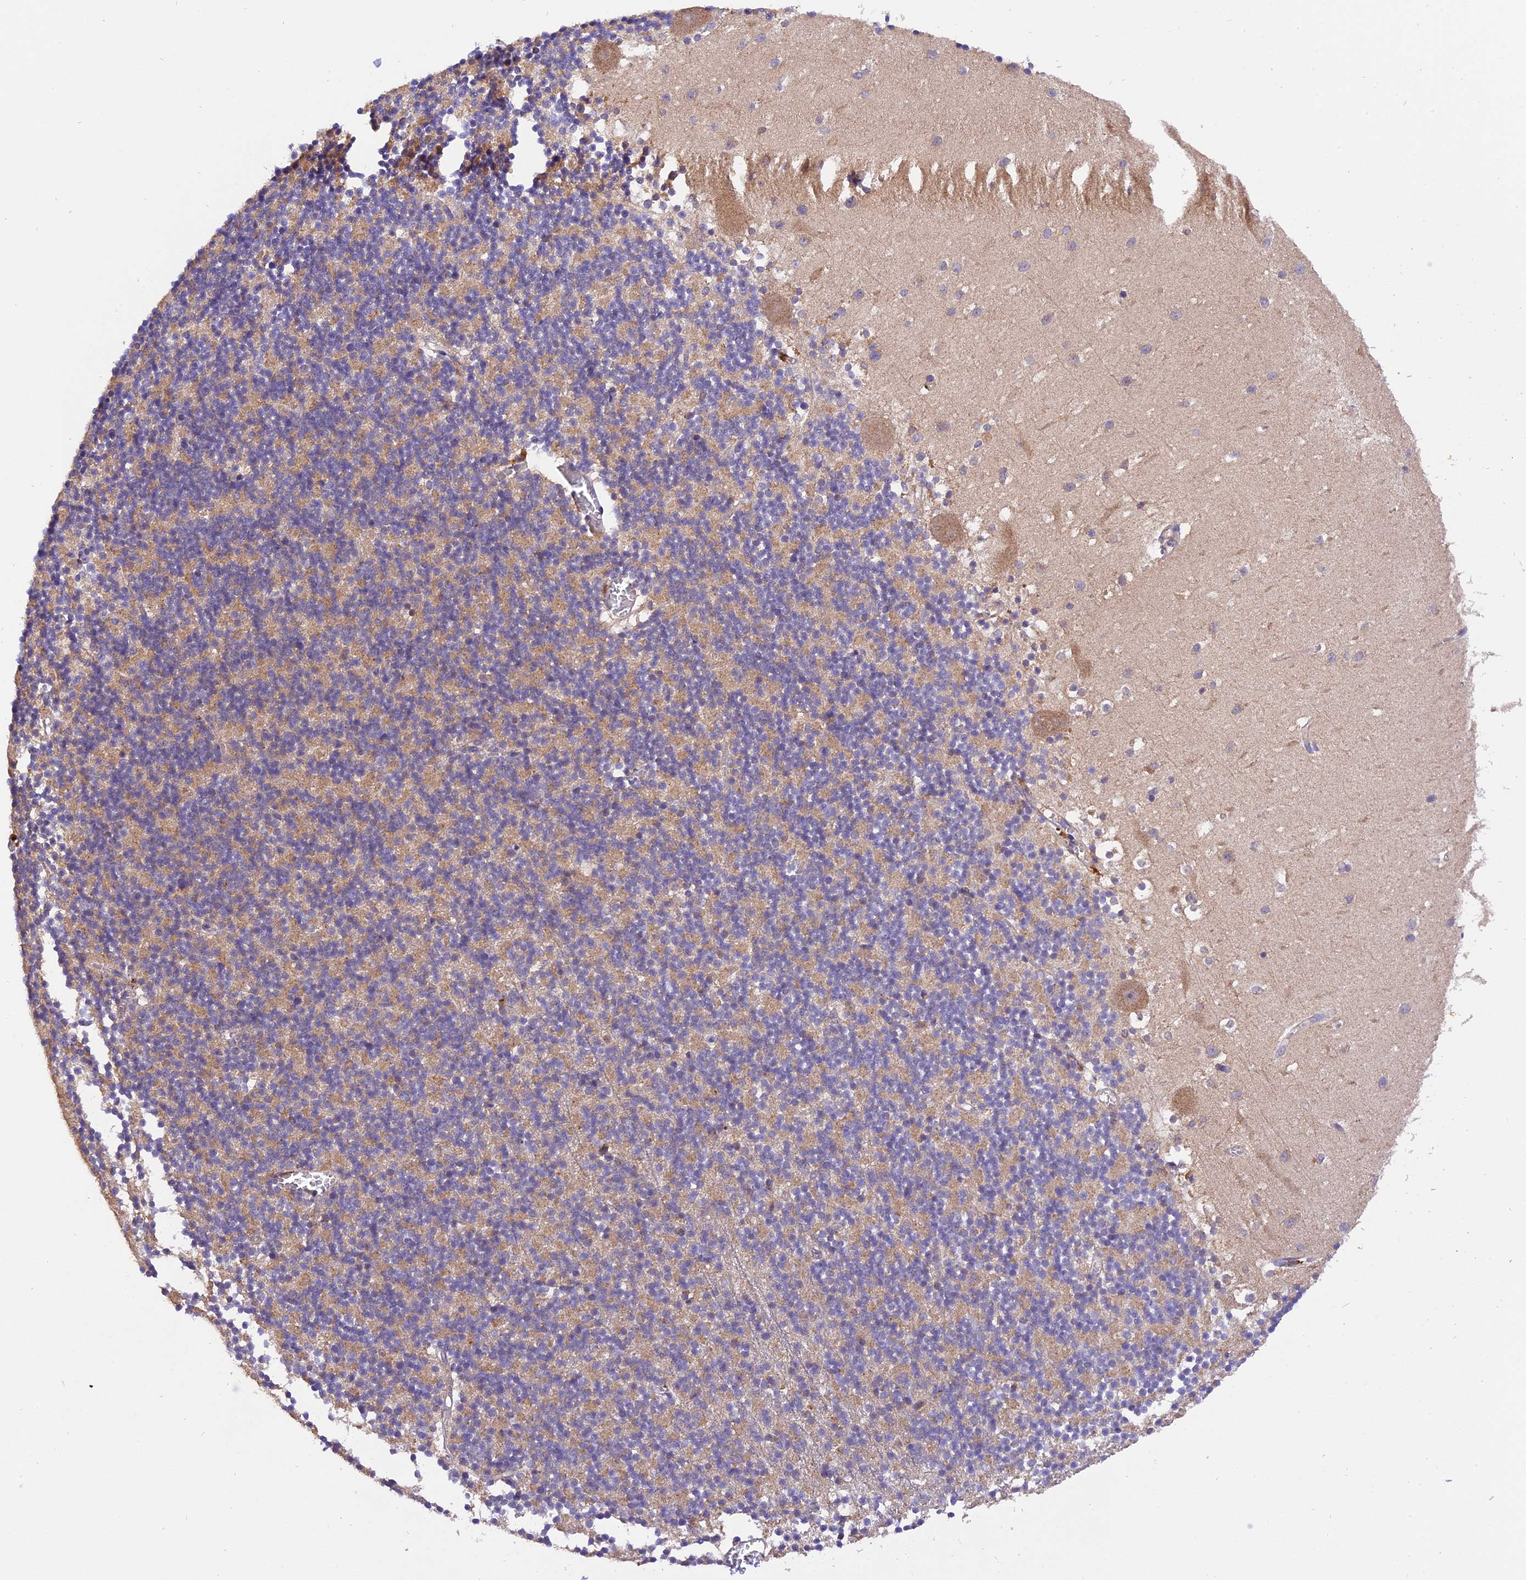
{"staining": {"intensity": "weak", "quantity": ">75%", "location": "cytoplasmic/membranous"}, "tissue": "cerebellum", "cell_type": "Cells in granular layer", "image_type": "normal", "snomed": [{"axis": "morphology", "description": "Normal tissue, NOS"}, {"axis": "topography", "description": "Cerebellum"}], "caption": "Immunohistochemical staining of normal human cerebellum reveals weak cytoplasmic/membranous protein expression in approximately >75% of cells in granular layer.", "gene": "PEX3", "patient": {"sex": "male", "age": 54}}